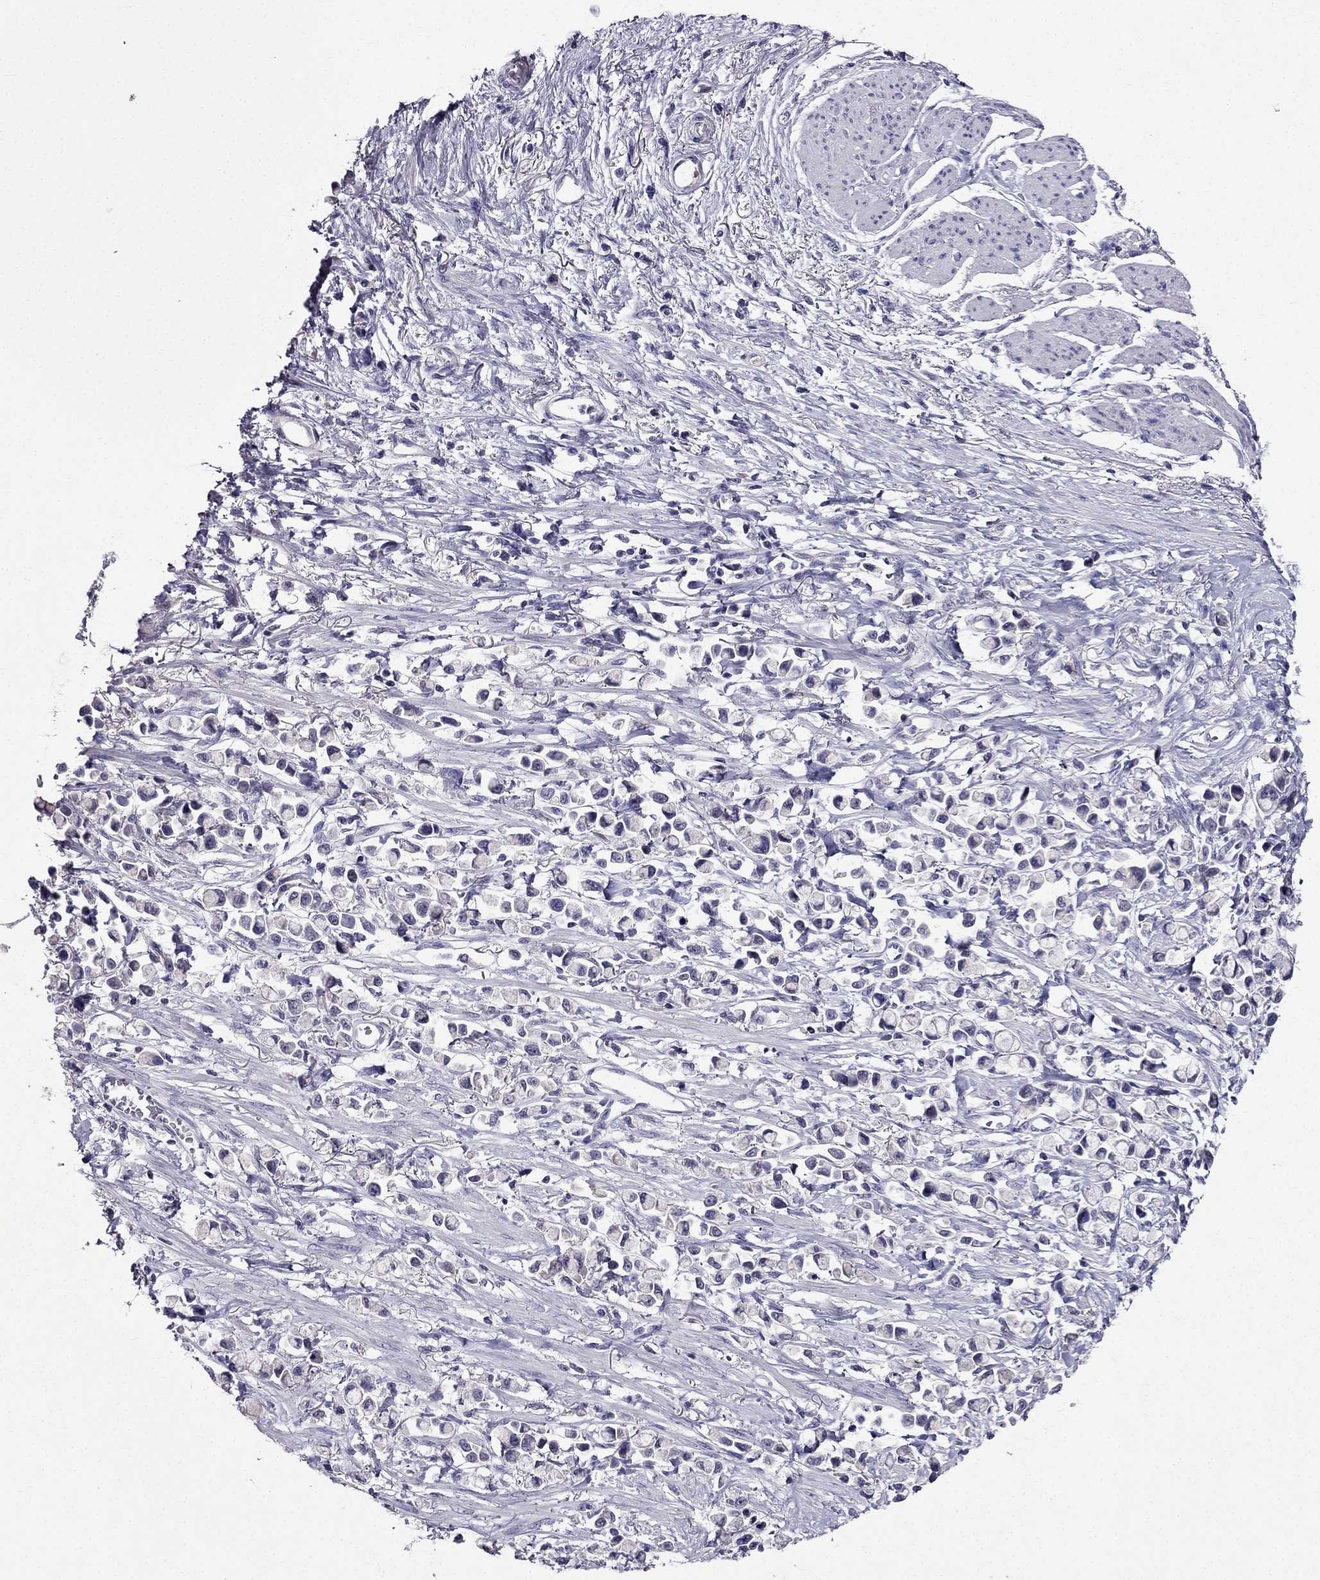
{"staining": {"intensity": "negative", "quantity": "none", "location": "none"}, "tissue": "stomach cancer", "cell_type": "Tumor cells", "image_type": "cancer", "snomed": [{"axis": "morphology", "description": "Adenocarcinoma, NOS"}, {"axis": "topography", "description": "Stomach"}], "caption": "High power microscopy image of an IHC photomicrograph of stomach cancer (adenocarcinoma), revealing no significant staining in tumor cells.", "gene": "DUSP15", "patient": {"sex": "female", "age": 81}}